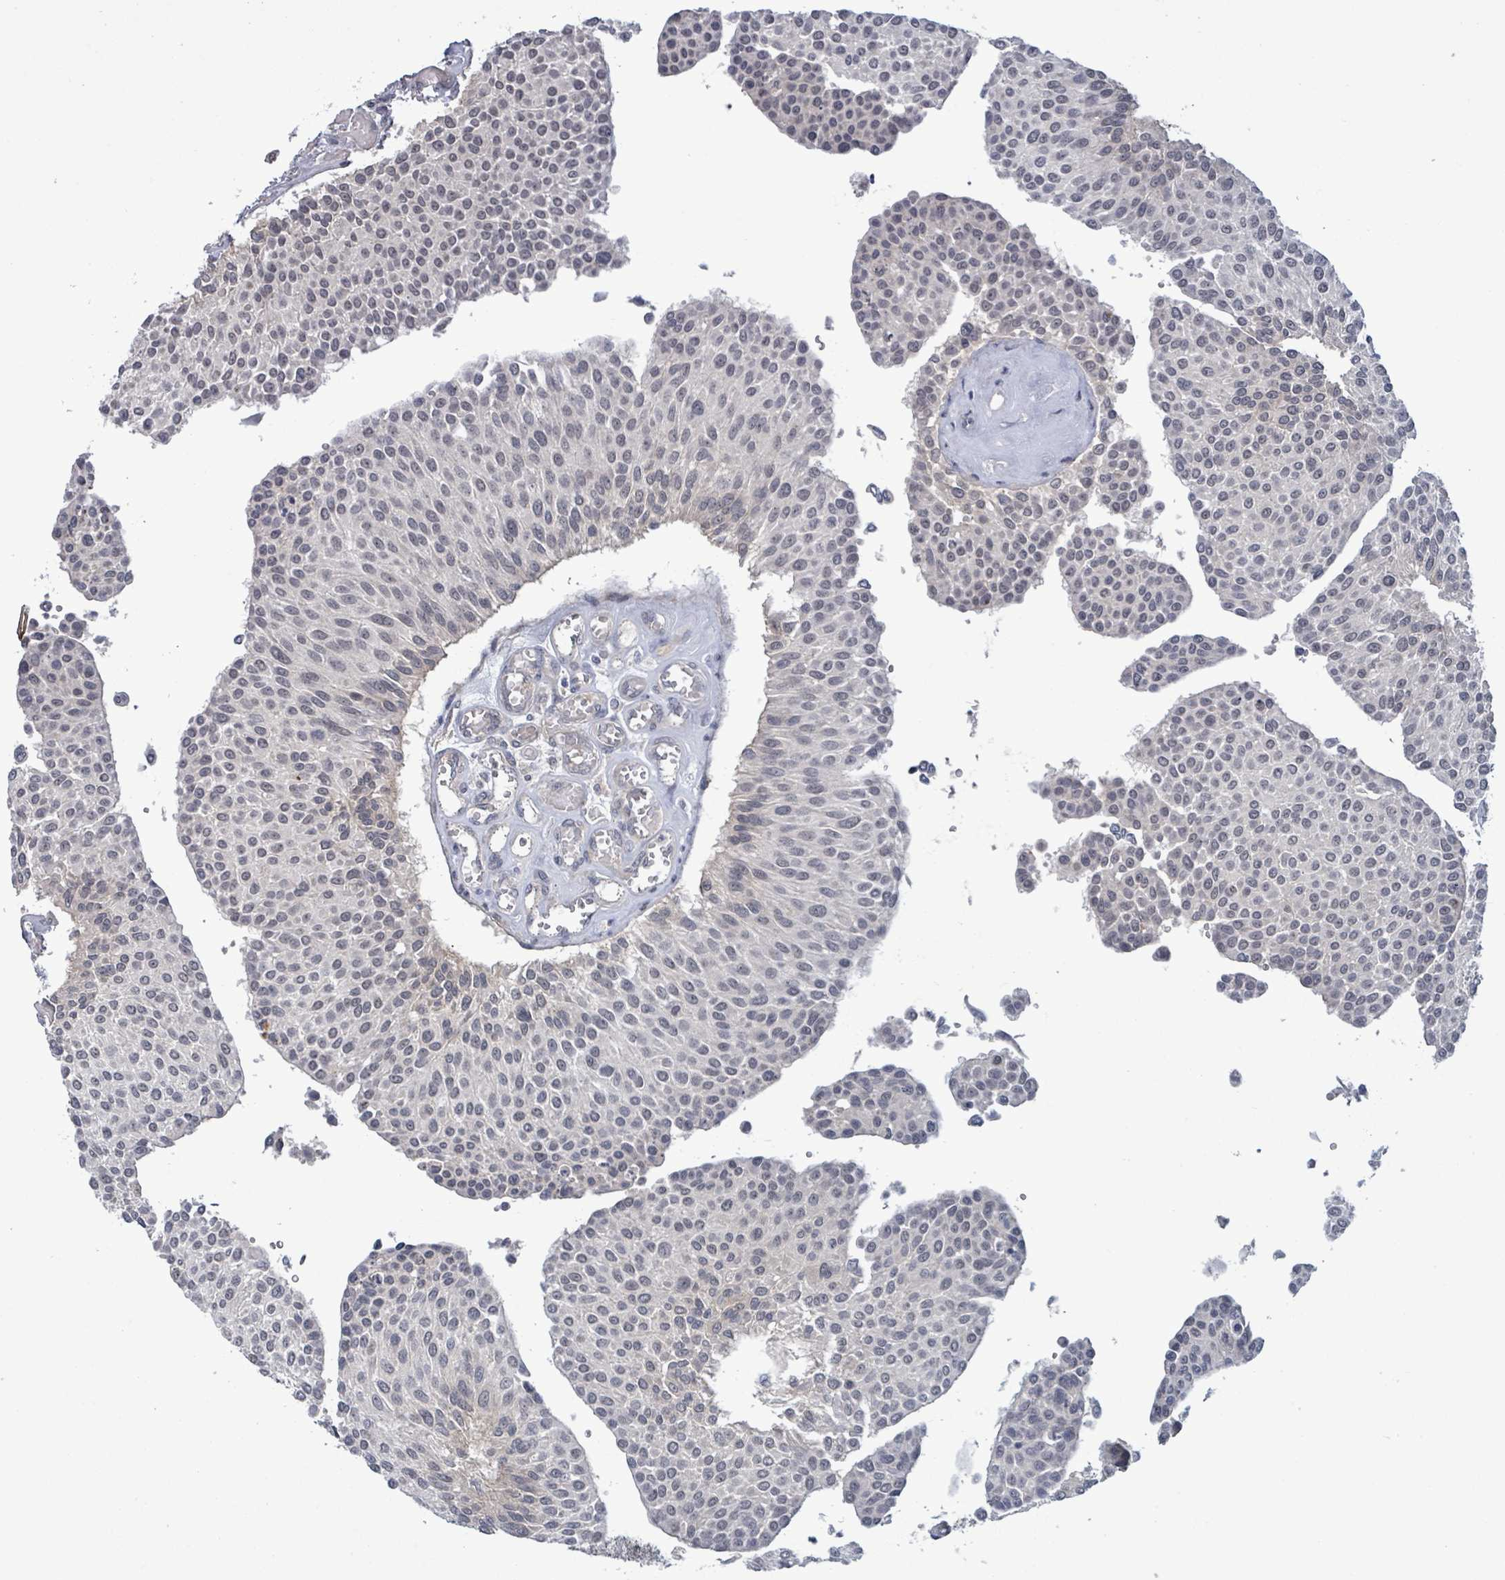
{"staining": {"intensity": "negative", "quantity": "none", "location": "none"}, "tissue": "urothelial cancer", "cell_type": "Tumor cells", "image_type": "cancer", "snomed": [{"axis": "morphology", "description": "Urothelial carcinoma, NOS"}, {"axis": "topography", "description": "Urinary bladder"}], "caption": "Immunohistochemical staining of urothelial cancer demonstrates no significant expression in tumor cells.", "gene": "AMMECR1", "patient": {"sex": "male", "age": 55}}